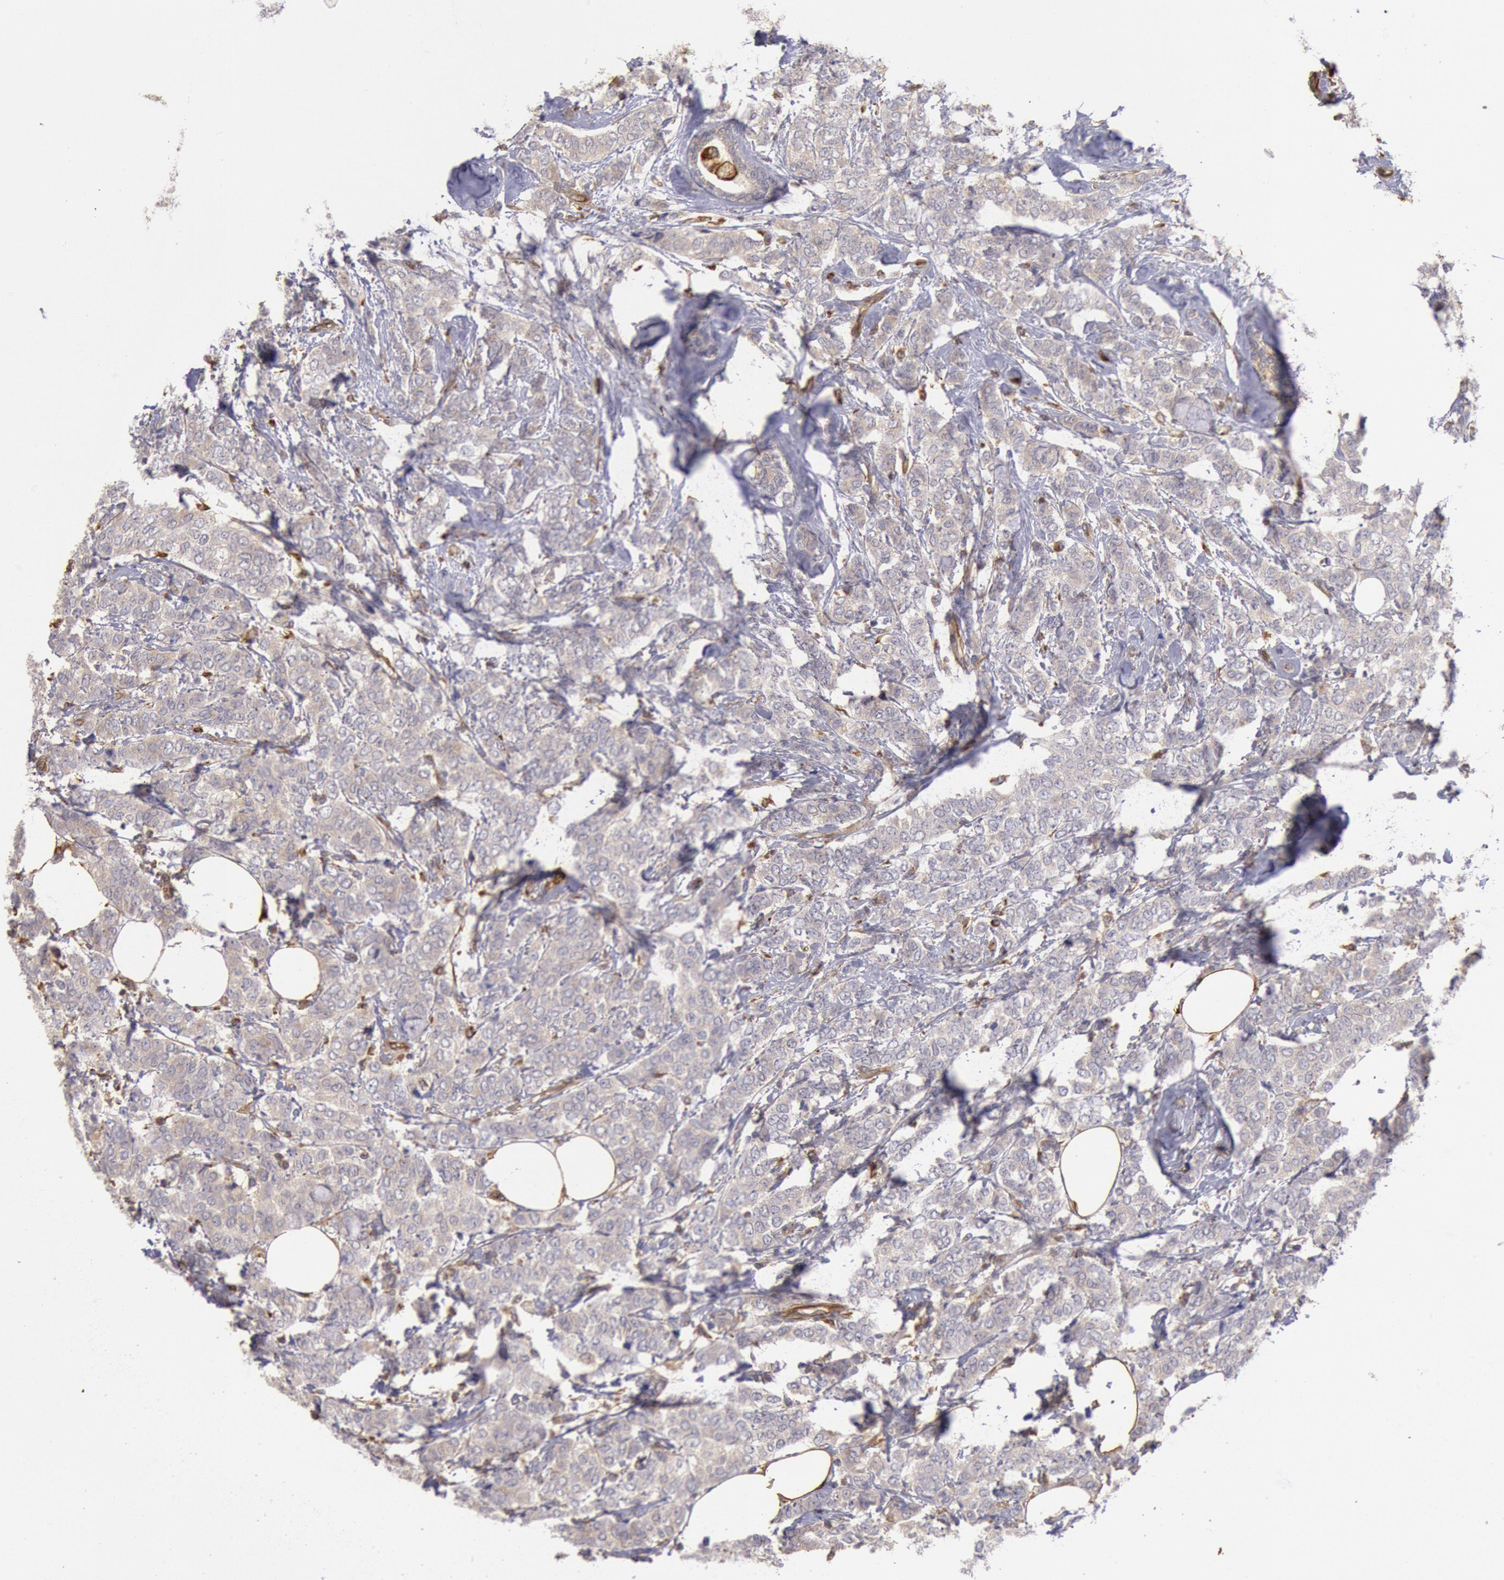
{"staining": {"intensity": "weak", "quantity": ">75%", "location": "cytoplasmic/membranous"}, "tissue": "breast cancer", "cell_type": "Tumor cells", "image_type": "cancer", "snomed": [{"axis": "morphology", "description": "Lobular carcinoma"}, {"axis": "topography", "description": "Breast"}], "caption": "Weak cytoplasmic/membranous expression for a protein is identified in approximately >75% of tumor cells of breast cancer using IHC.", "gene": "RNF139", "patient": {"sex": "female", "age": 60}}